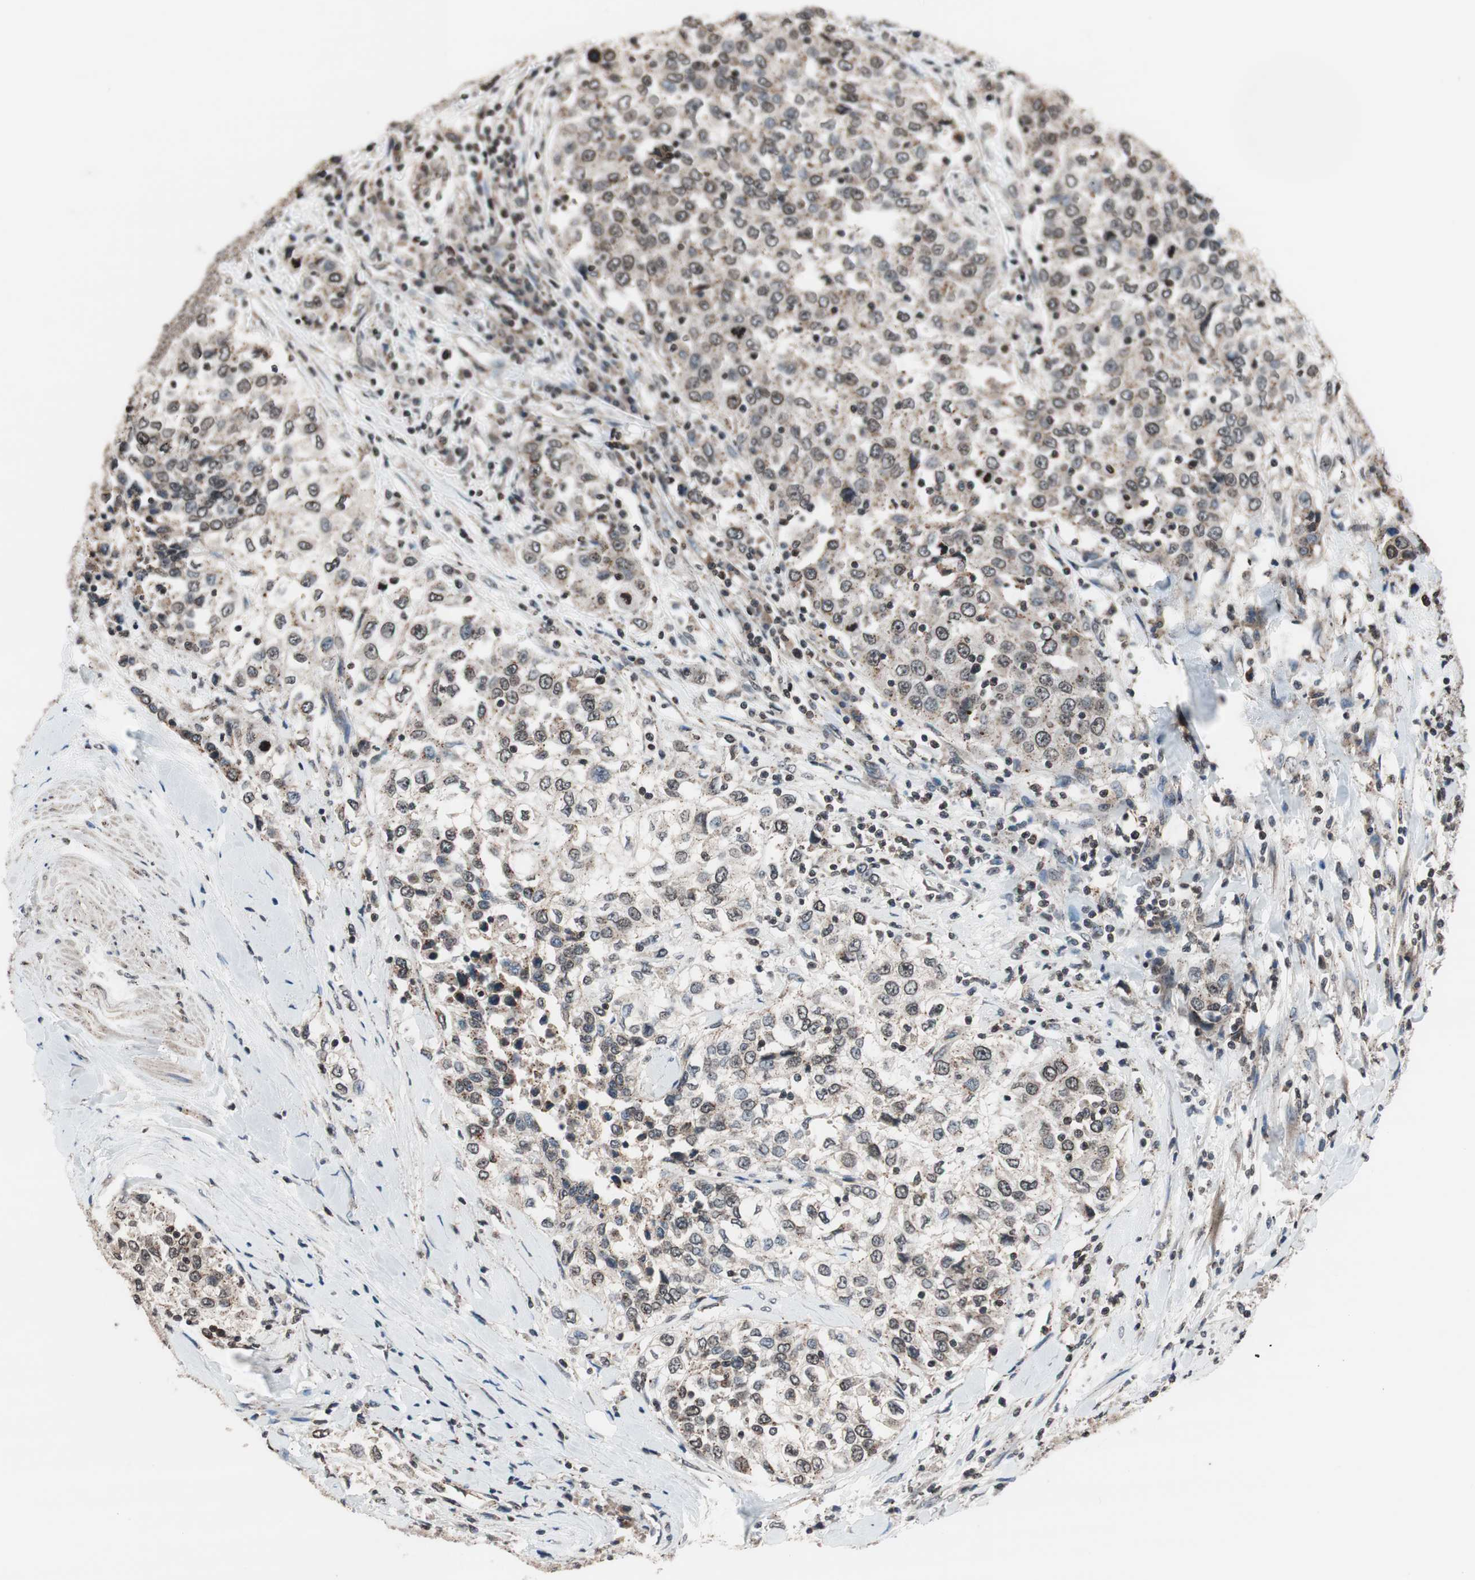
{"staining": {"intensity": "weak", "quantity": ">75%", "location": "cytoplasmic/membranous,nuclear"}, "tissue": "urothelial cancer", "cell_type": "Tumor cells", "image_type": "cancer", "snomed": [{"axis": "morphology", "description": "Urothelial carcinoma, High grade"}, {"axis": "topography", "description": "Urinary bladder"}], "caption": "Urothelial carcinoma (high-grade) tissue demonstrates weak cytoplasmic/membranous and nuclear positivity in about >75% of tumor cells, visualized by immunohistochemistry.", "gene": "RFC1", "patient": {"sex": "female", "age": 80}}